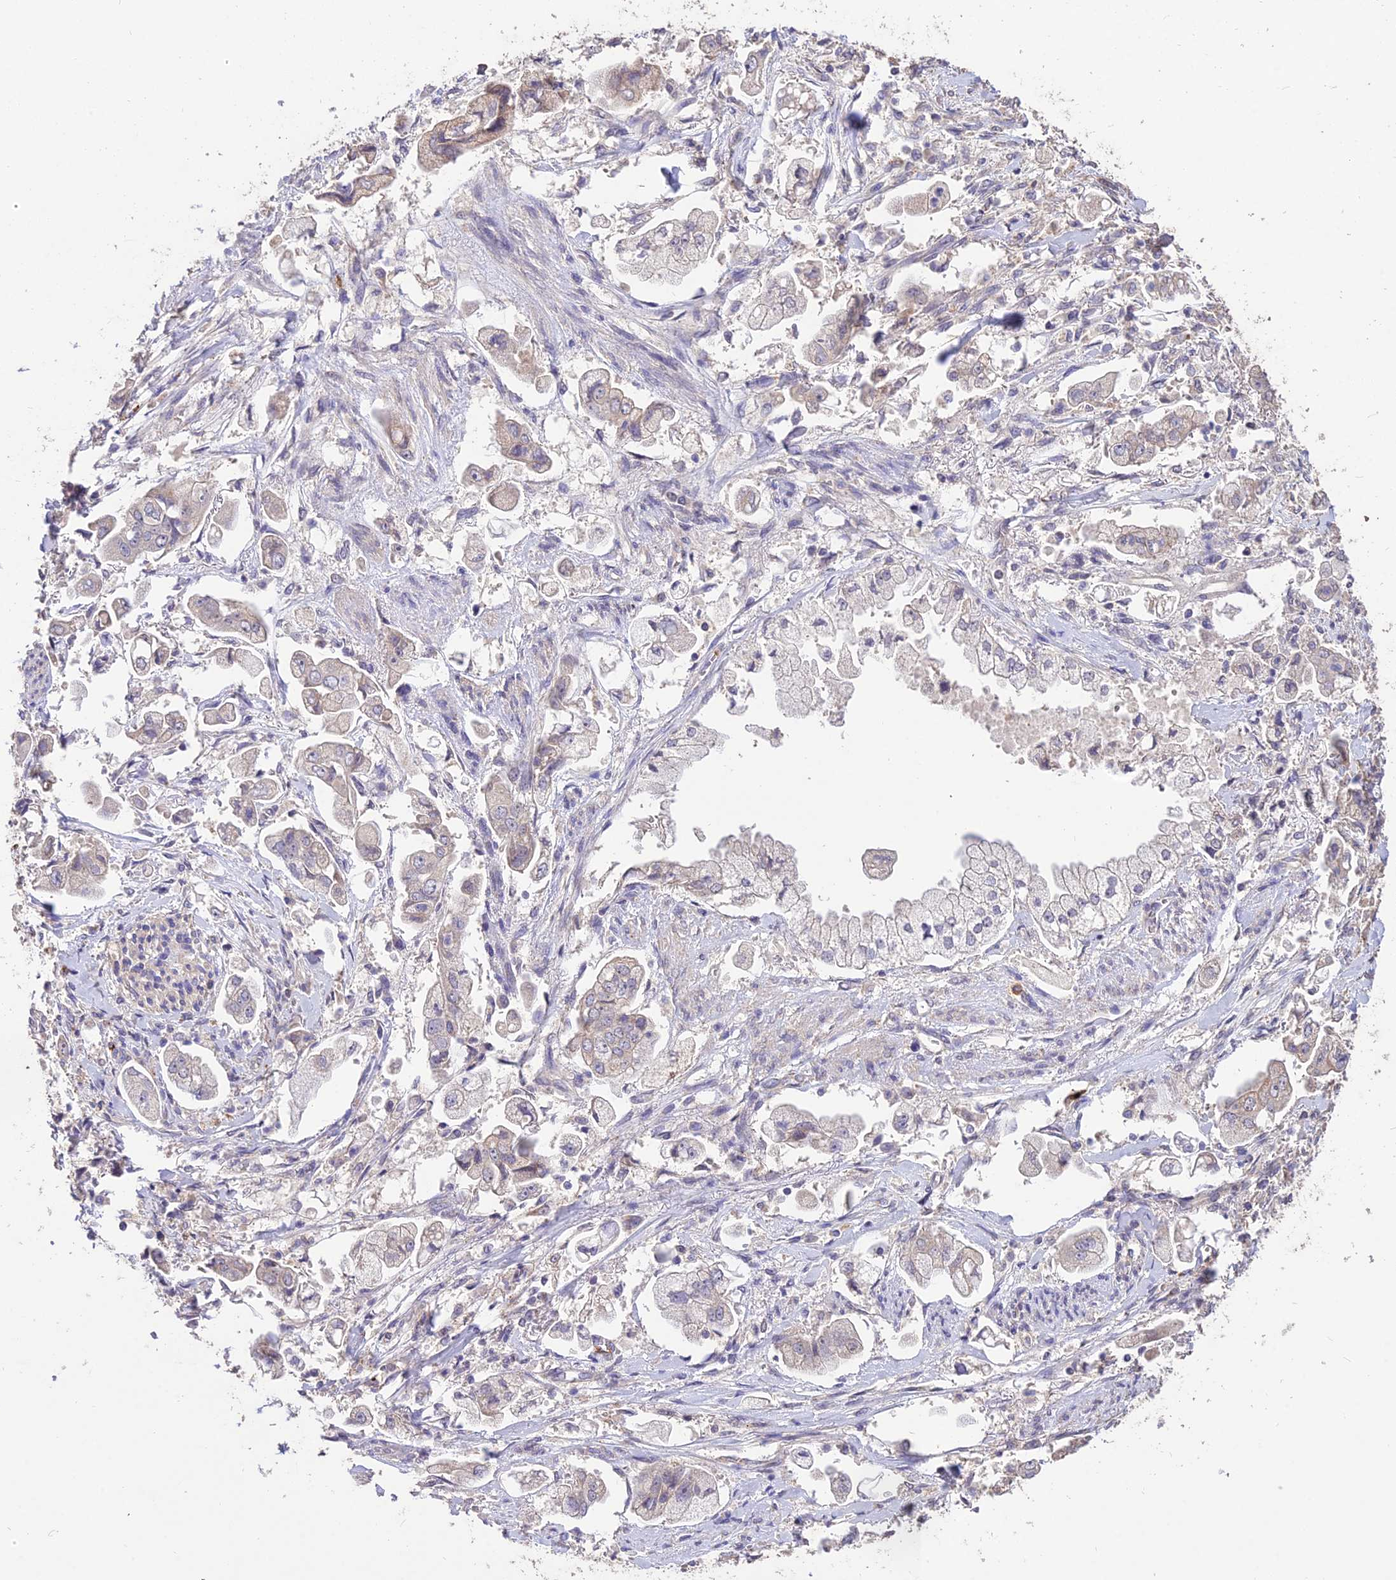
{"staining": {"intensity": "negative", "quantity": "none", "location": "none"}, "tissue": "stomach cancer", "cell_type": "Tumor cells", "image_type": "cancer", "snomed": [{"axis": "morphology", "description": "Adenocarcinoma, NOS"}, {"axis": "topography", "description": "Stomach"}], "caption": "Immunohistochemistry (IHC) photomicrograph of neoplastic tissue: human stomach cancer (adenocarcinoma) stained with DAB (3,3'-diaminobenzidine) demonstrates no significant protein staining in tumor cells. (Immunohistochemistry, brightfield microscopy, high magnification).", "gene": "SDHD", "patient": {"sex": "male", "age": 62}}